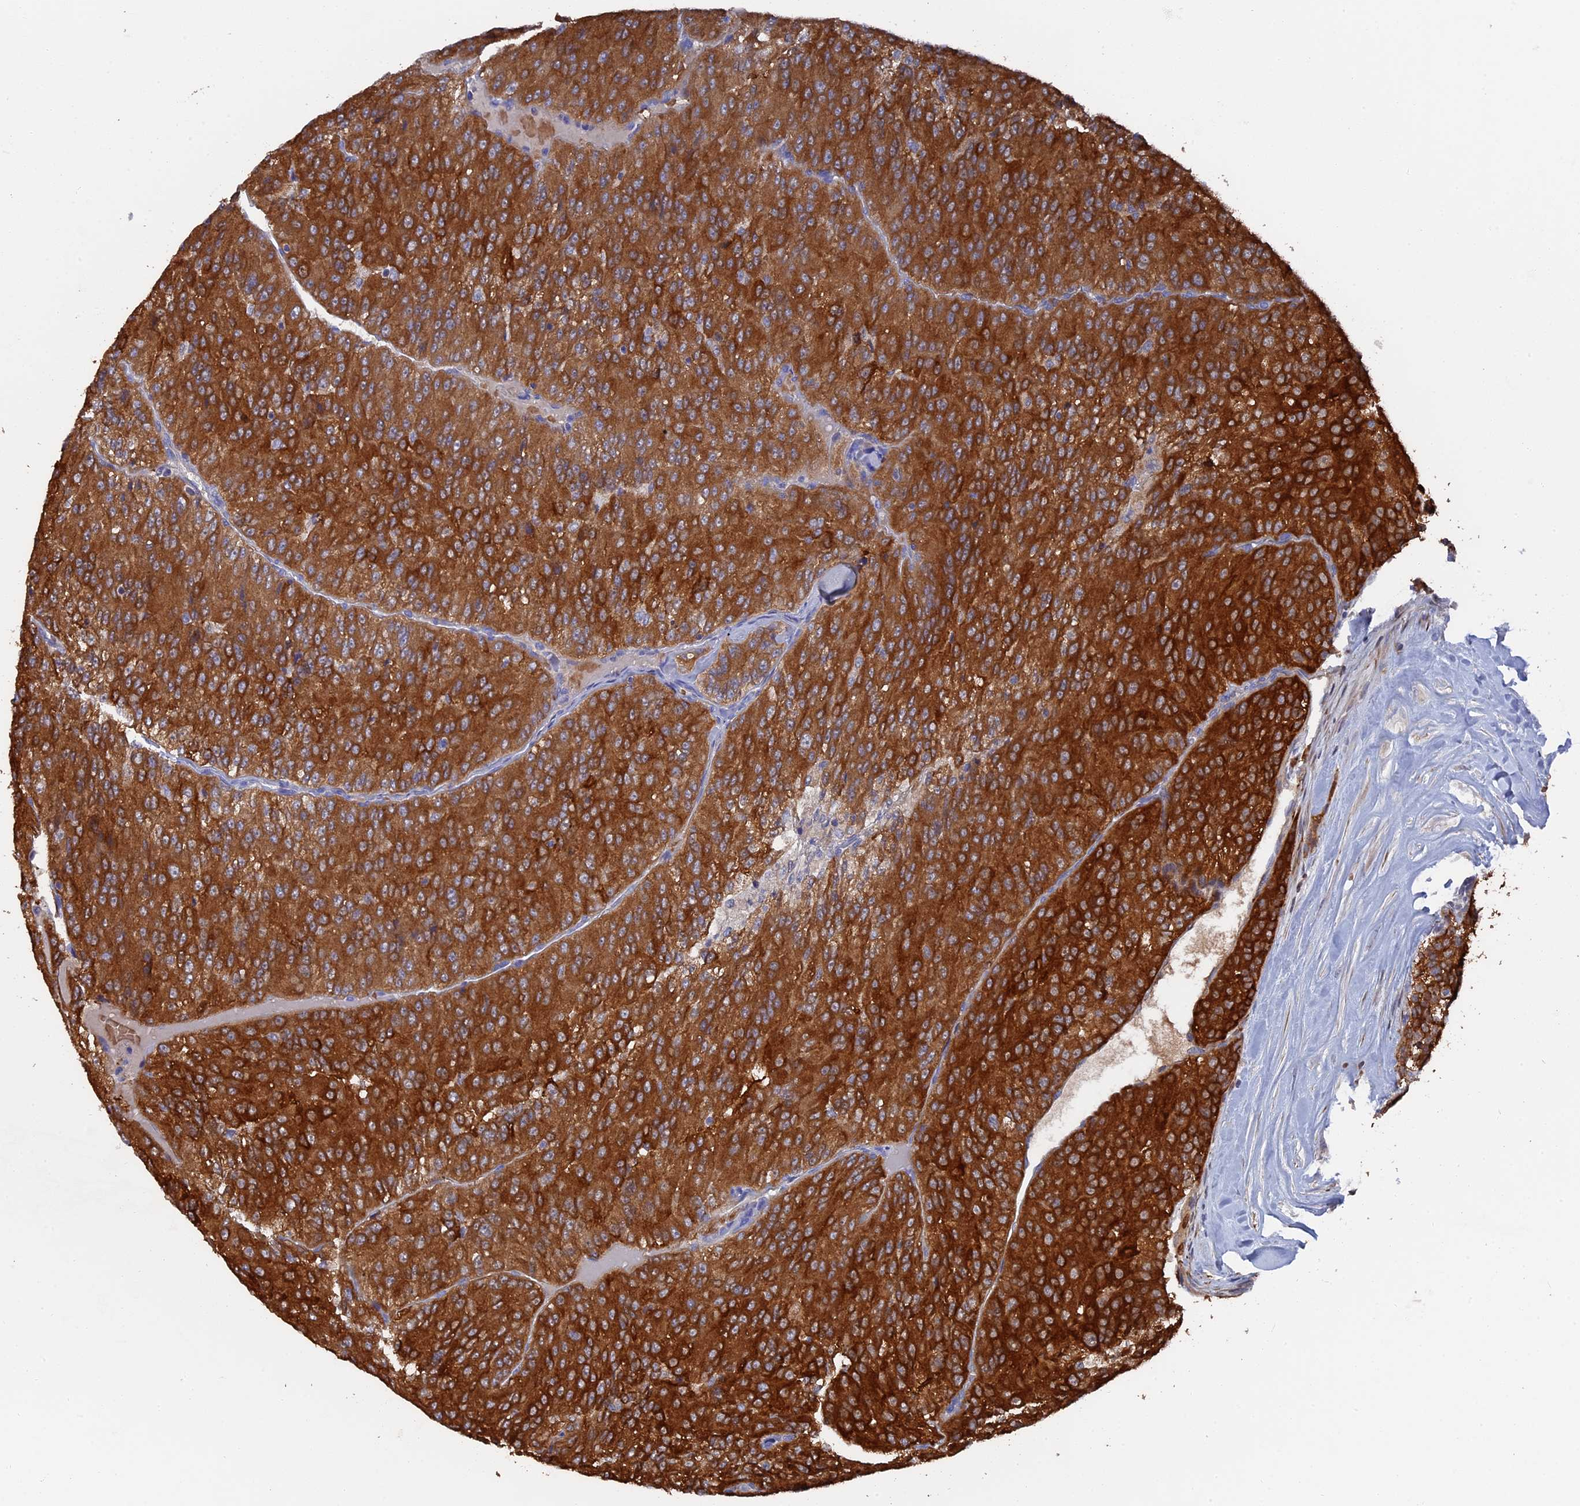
{"staining": {"intensity": "strong", "quantity": ">75%", "location": "cytoplasmic/membranous"}, "tissue": "renal cancer", "cell_type": "Tumor cells", "image_type": "cancer", "snomed": [{"axis": "morphology", "description": "Adenocarcinoma, NOS"}, {"axis": "topography", "description": "Kidney"}], "caption": "An IHC photomicrograph of tumor tissue is shown. Protein staining in brown highlights strong cytoplasmic/membranous positivity in renal cancer (adenocarcinoma) within tumor cells.", "gene": "SMG9", "patient": {"sex": "female", "age": 63}}